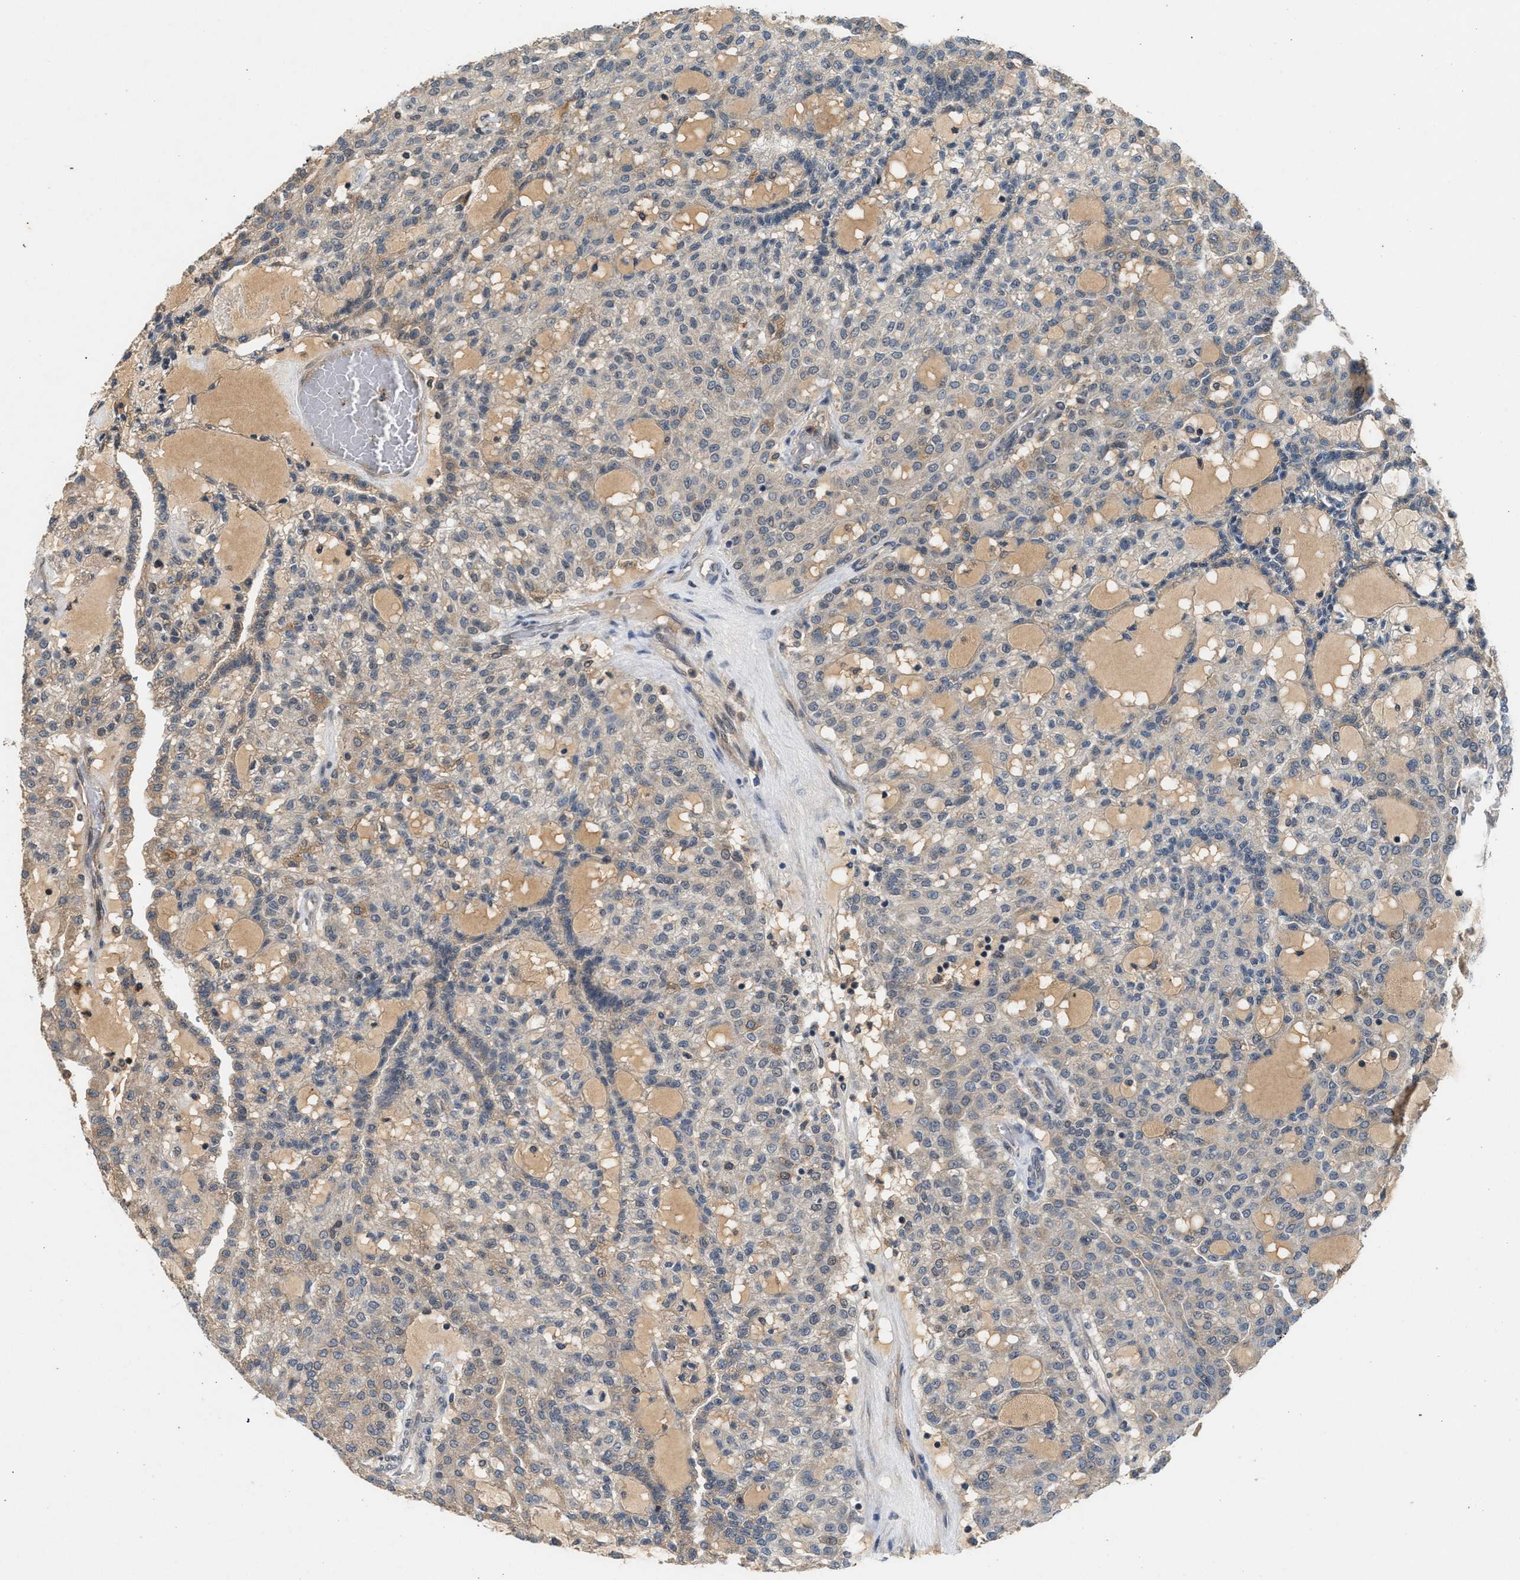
{"staining": {"intensity": "weak", "quantity": "25%-75%", "location": "cytoplasmic/membranous"}, "tissue": "renal cancer", "cell_type": "Tumor cells", "image_type": "cancer", "snomed": [{"axis": "morphology", "description": "Adenocarcinoma, NOS"}, {"axis": "topography", "description": "Kidney"}], "caption": "High-power microscopy captured an IHC micrograph of renal cancer, revealing weak cytoplasmic/membranous expression in approximately 25%-75% of tumor cells. The protein of interest is shown in brown color, while the nuclei are stained blue.", "gene": "RUSC2", "patient": {"sex": "male", "age": 63}}